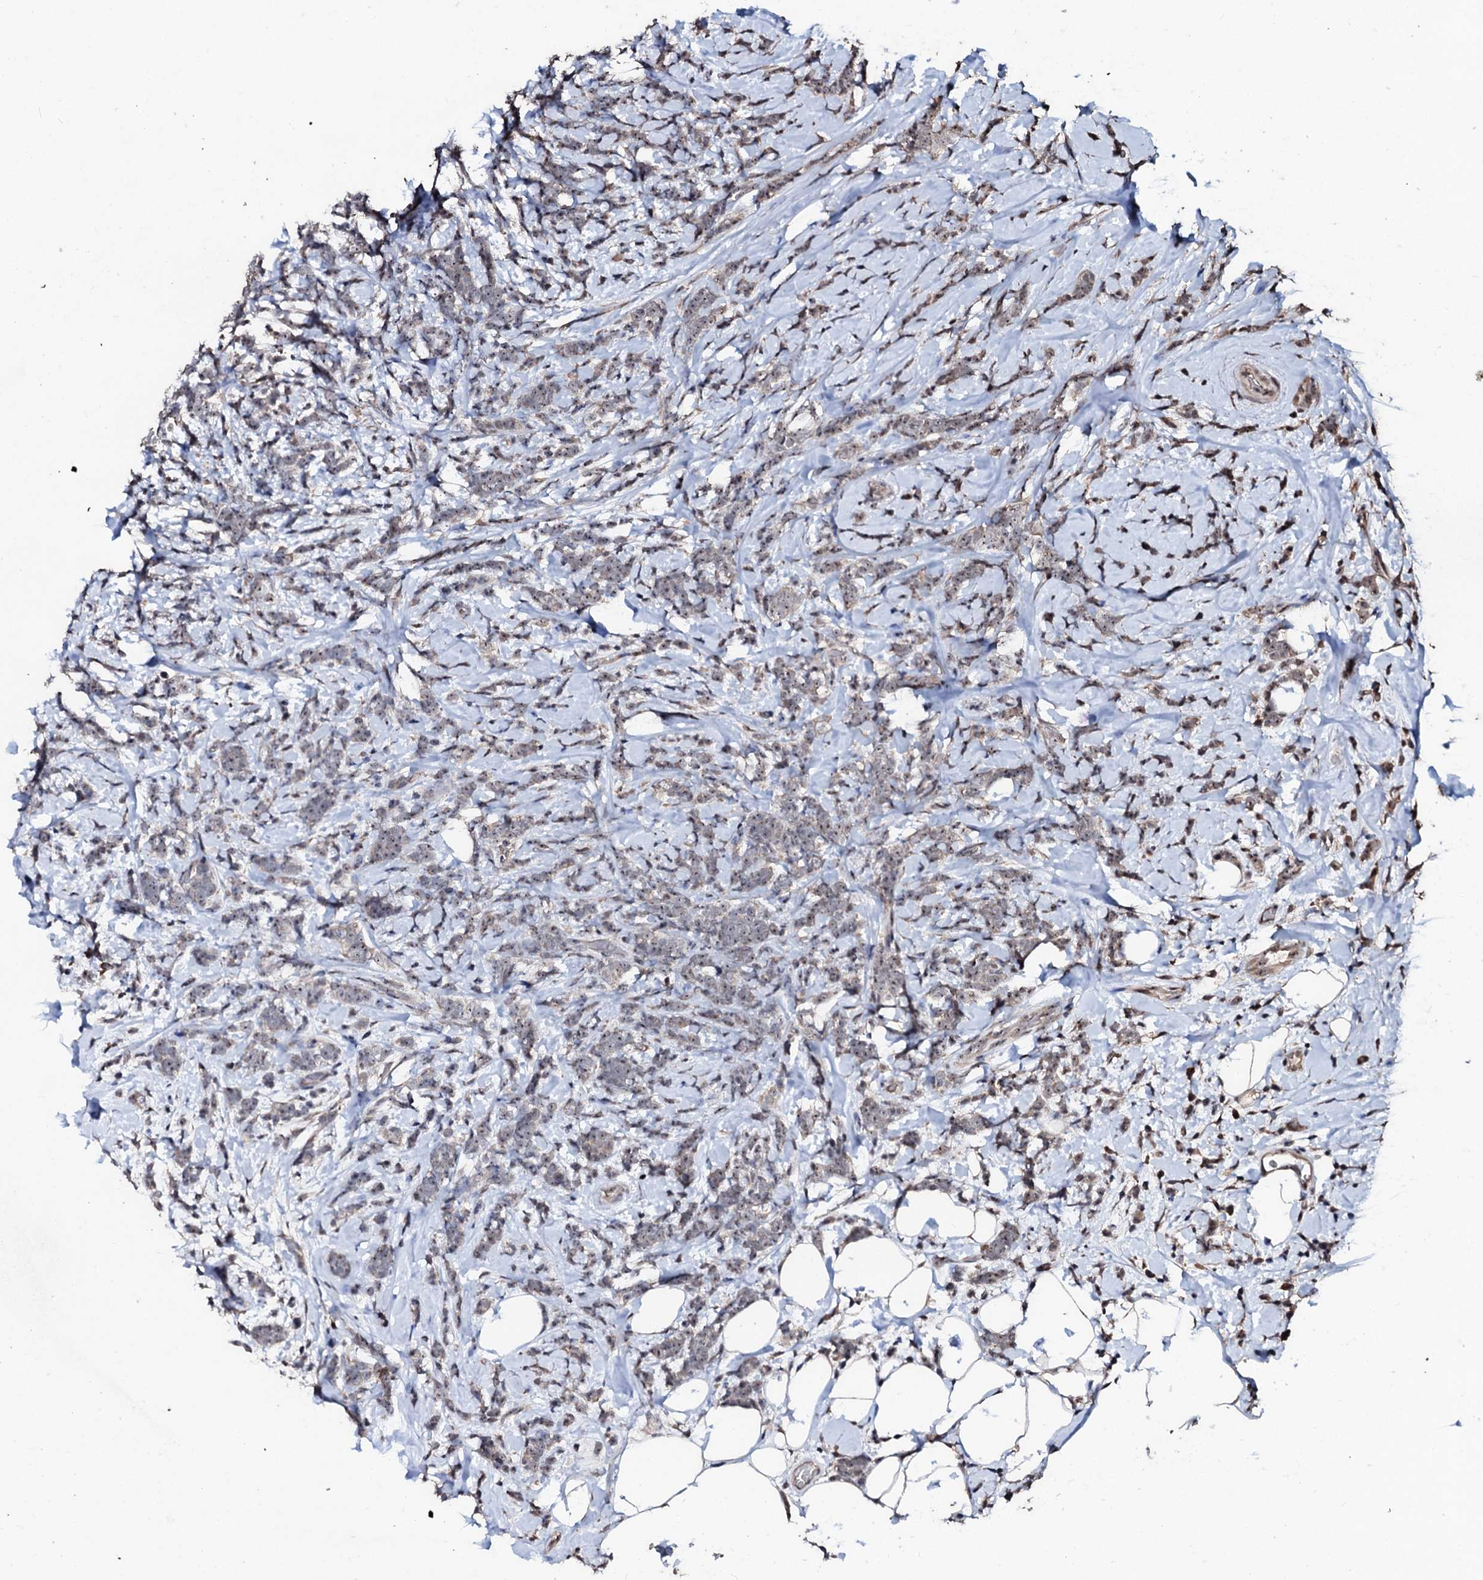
{"staining": {"intensity": "negative", "quantity": "none", "location": "none"}, "tissue": "breast cancer", "cell_type": "Tumor cells", "image_type": "cancer", "snomed": [{"axis": "morphology", "description": "Lobular carcinoma"}, {"axis": "topography", "description": "Breast"}], "caption": "Immunohistochemical staining of human lobular carcinoma (breast) demonstrates no significant positivity in tumor cells.", "gene": "SUPT7L", "patient": {"sex": "female", "age": 58}}